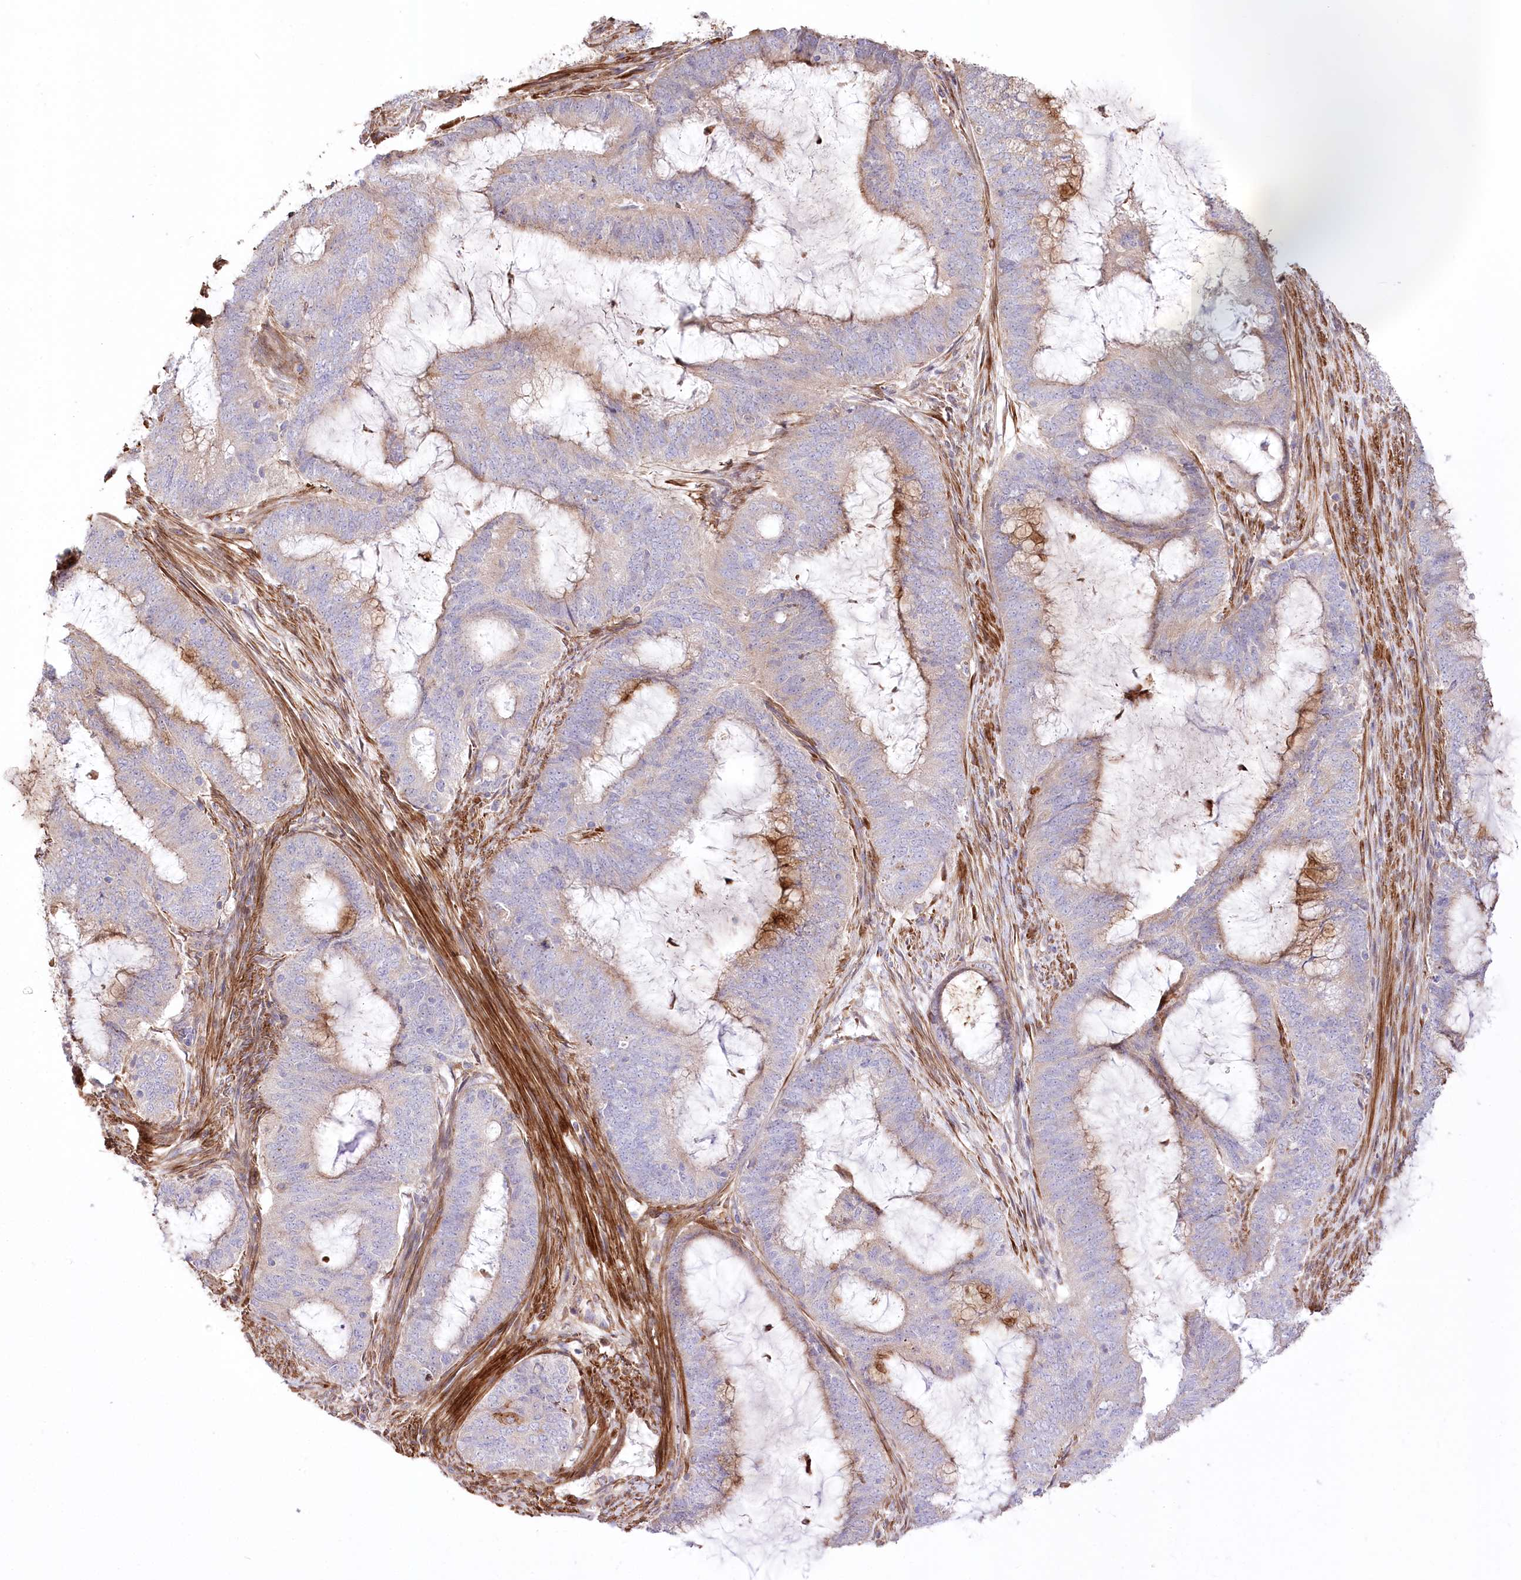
{"staining": {"intensity": "moderate", "quantity": "<25%", "location": "cytoplasmic/membranous"}, "tissue": "endometrial cancer", "cell_type": "Tumor cells", "image_type": "cancer", "snomed": [{"axis": "morphology", "description": "Adenocarcinoma, NOS"}, {"axis": "topography", "description": "Endometrium"}], "caption": "DAB (3,3'-diaminobenzidine) immunohistochemical staining of human endometrial cancer (adenocarcinoma) exhibits moderate cytoplasmic/membranous protein staining in about <25% of tumor cells.", "gene": "RNF24", "patient": {"sex": "female", "age": 51}}